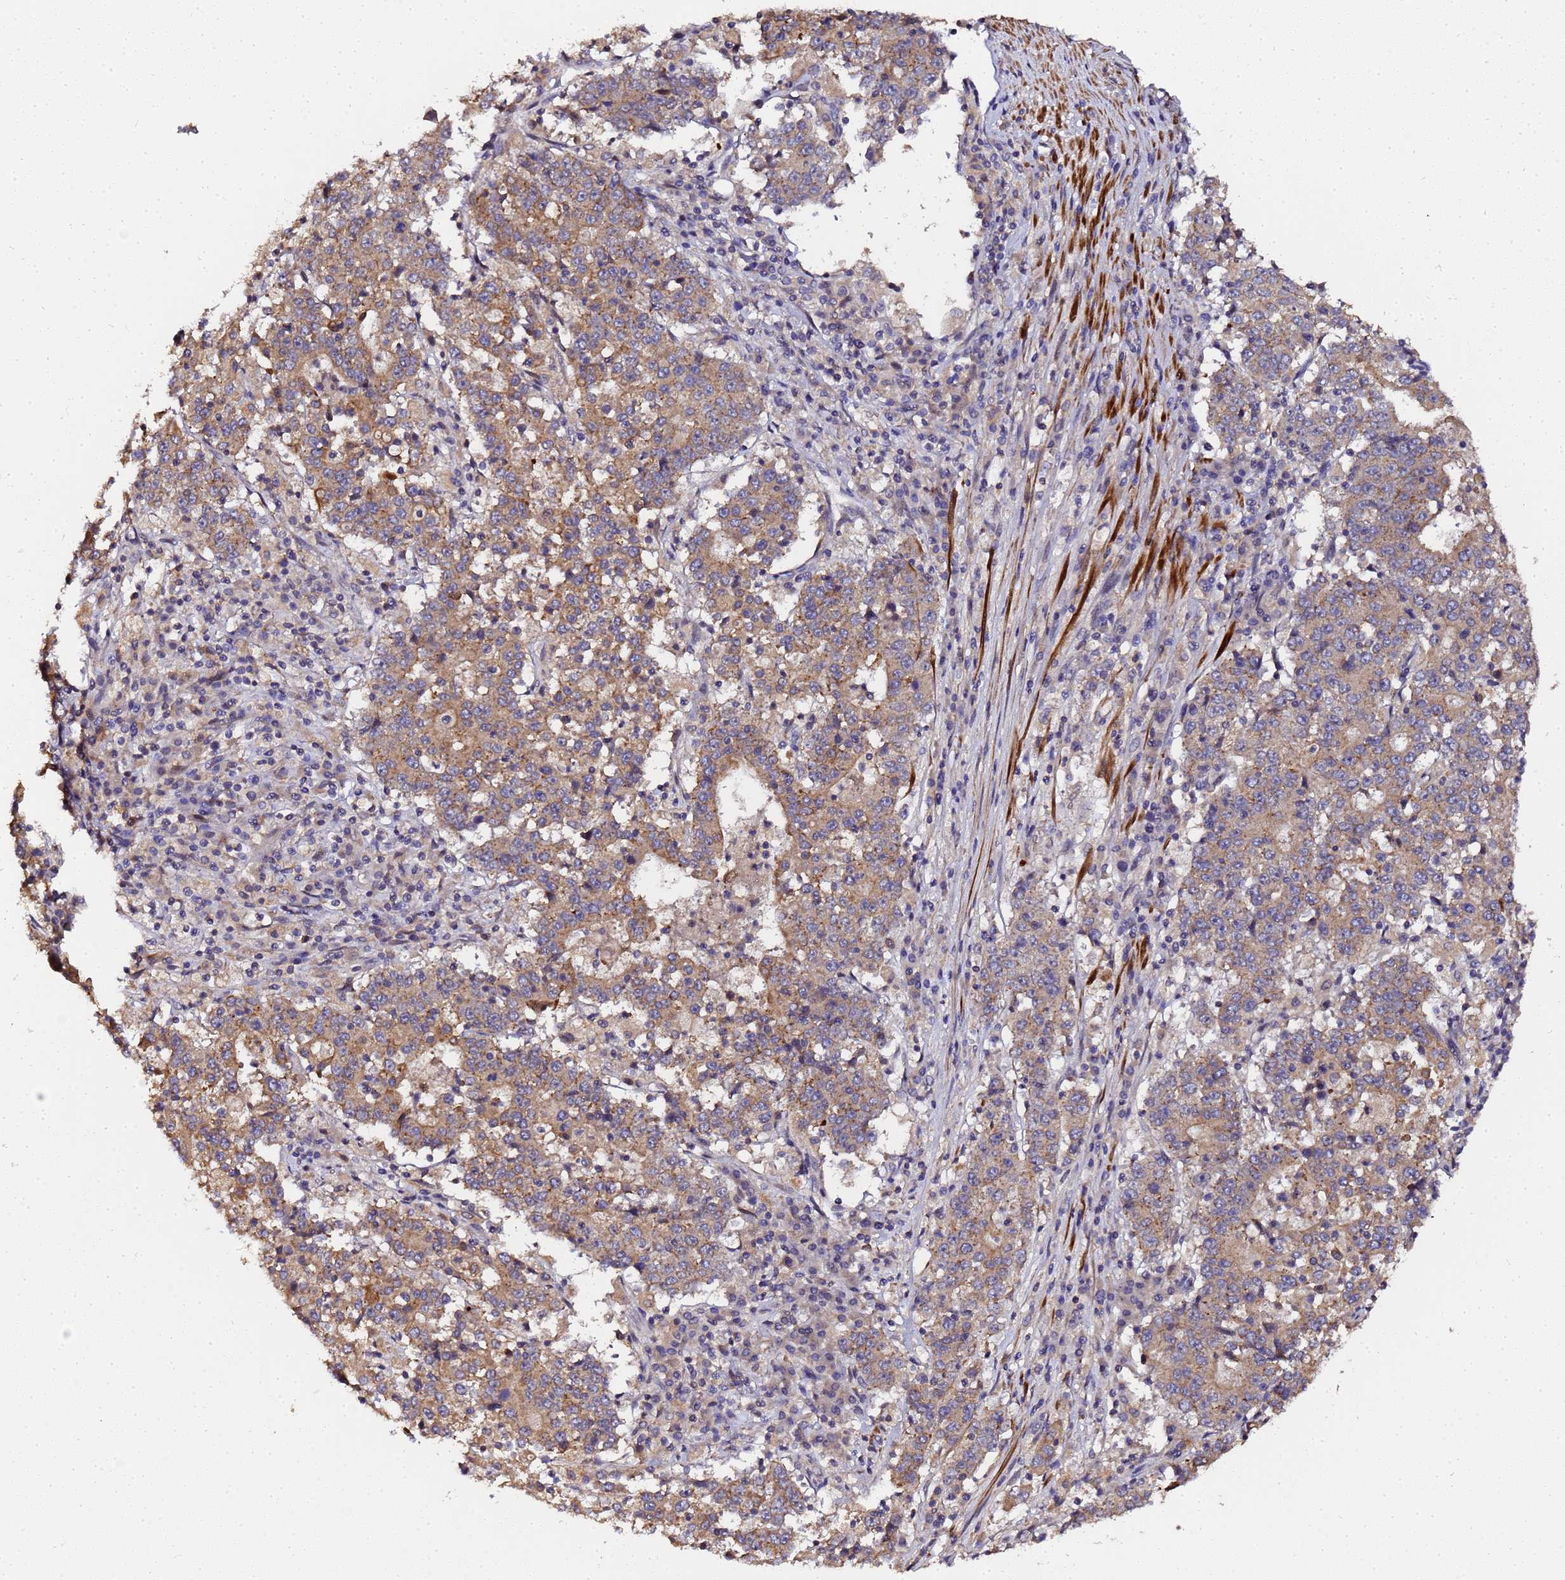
{"staining": {"intensity": "moderate", "quantity": ">75%", "location": "cytoplasmic/membranous"}, "tissue": "stomach cancer", "cell_type": "Tumor cells", "image_type": "cancer", "snomed": [{"axis": "morphology", "description": "Adenocarcinoma, NOS"}, {"axis": "topography", "description": "Stomach"}], "caption": "Adenocarcinoma (stomach) tissue shows moderate cytoplasmic/membranous staining in approximately >75% of tumor cells", "gene": "LGI4", "patient": {"sex": "male", "age": 59}}